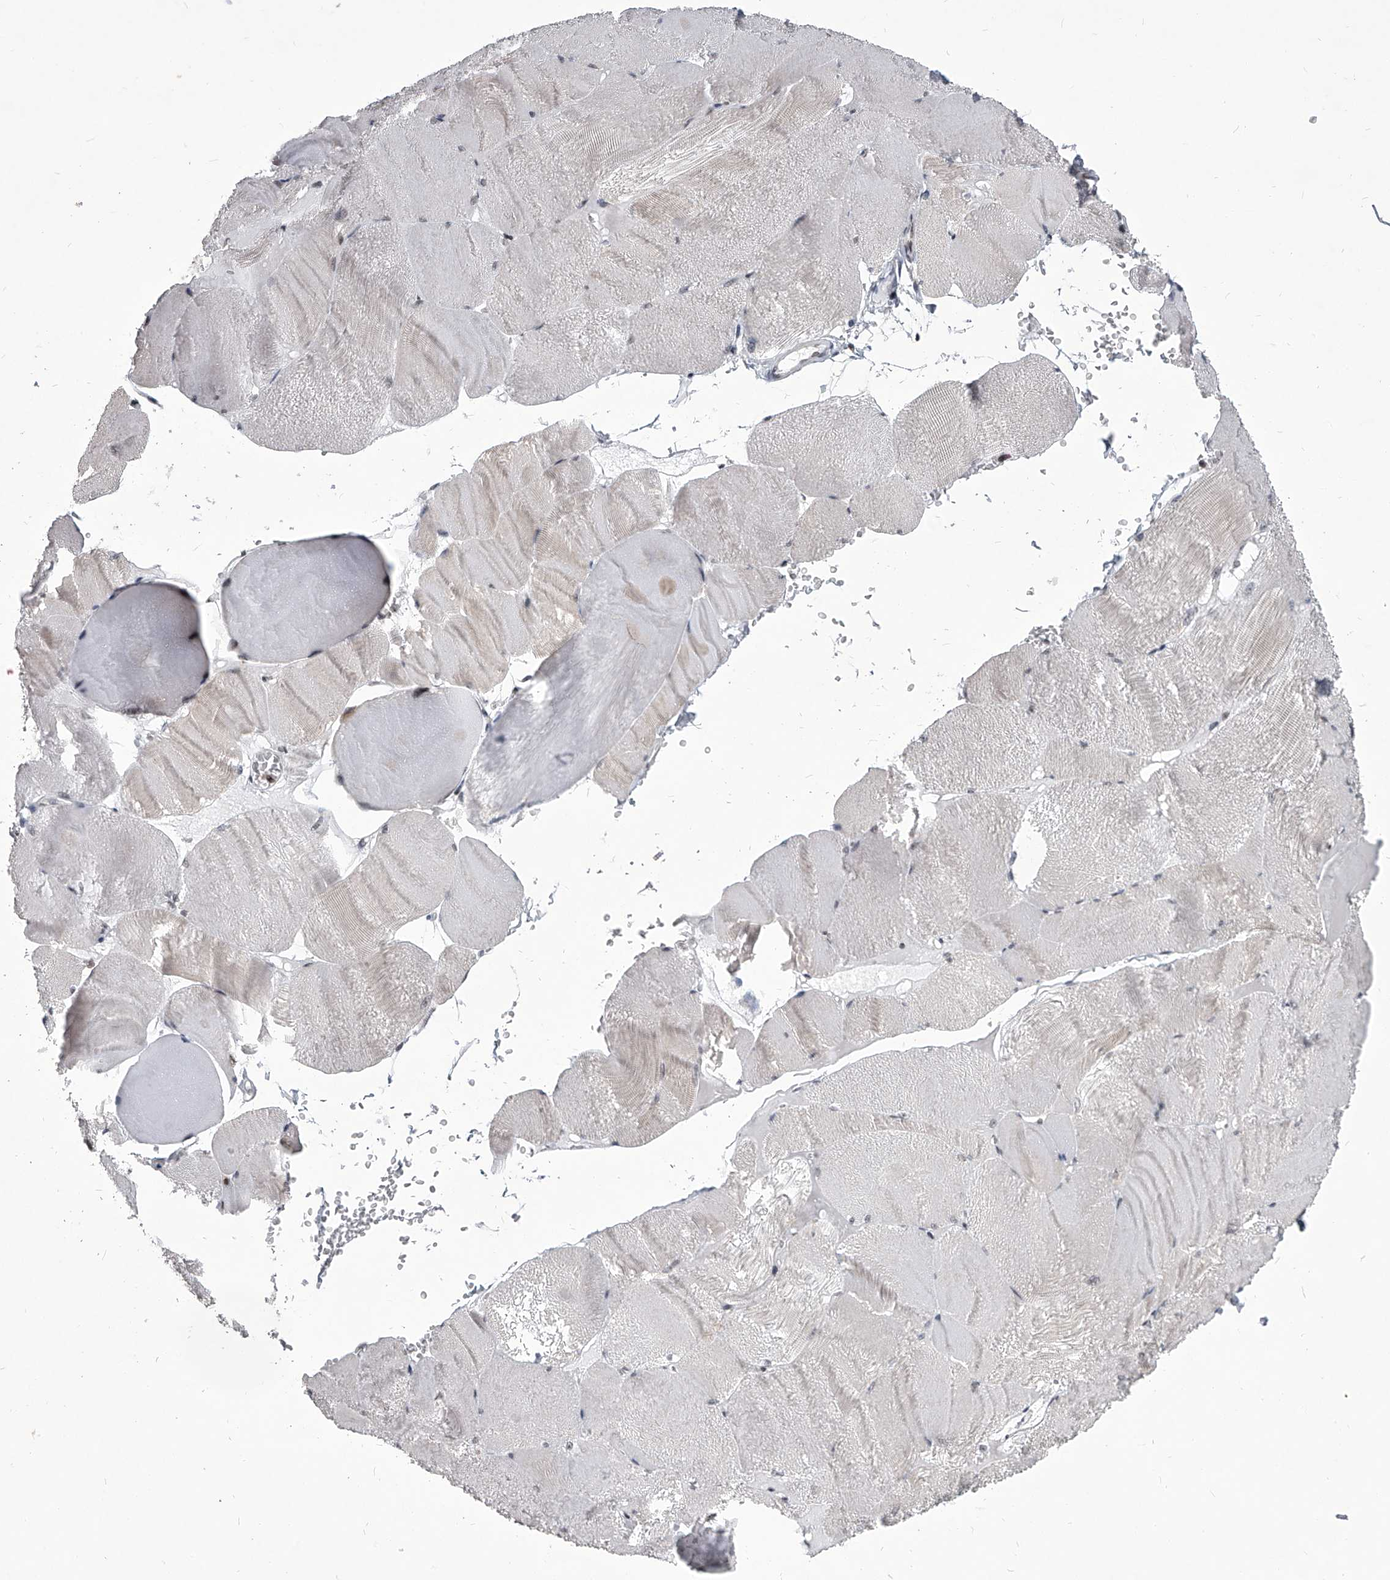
{"staining": {"intensity": "weak", "quantity": "<25%", "location": "cytoplasmic/membranous"}, "tissue": "skeletal muscle", "cell_type": "Myocytes", "image_type": "normal", "snomed": [{"axis": "morphology", "description": "Normal tissue, NOS"}, {"axis": "morphology", "description": "Basal cell carcinoma"}, {"axis": "topography", "description": "Skeletal muscle"}], "caption": "A high-resolution histopathology image shows immunohistochemistry (IHC) staining of normal skeletal muscle, which exhibits no significant positivity in myocytes.", "gene": "PPIL4", "patient": {"sex": "female", "age": 64}}